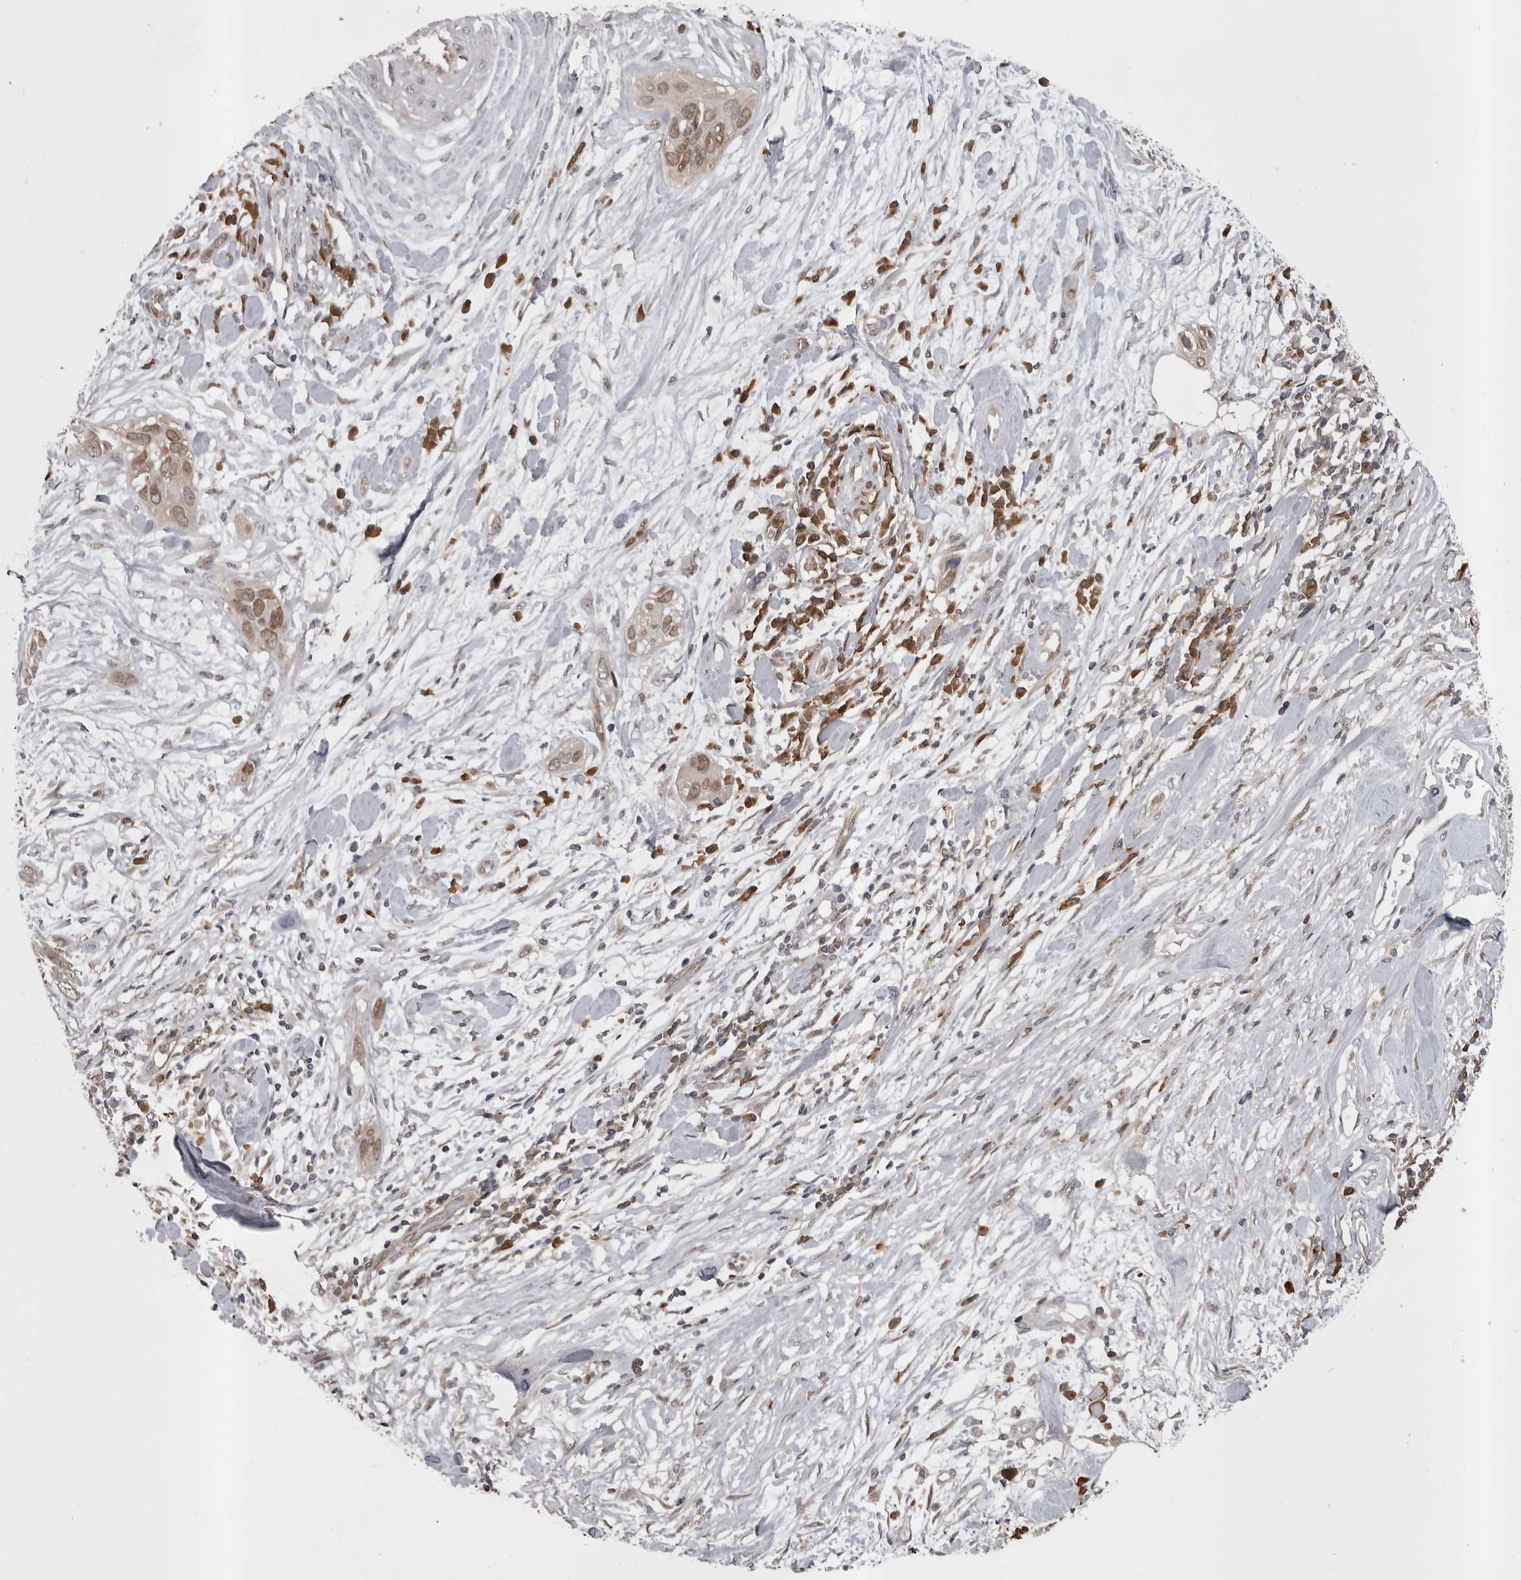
{"staining": {"intensity": "moderate", "quantity": ">75%", "location": "nuclear"}, "tissue": "pancreatic cancer", "cell_type": "Tumor cells", "image_type": "cancer", "snomed": [{"axis": "morphology", "description": "Adenocarcinoma, NOS"}, {"axis": "topography", "description": "Pancreas"}], "caption": "High-power microscopy captured an immunohistochemistry (IHC) photomicrograph of pancreatic cancer, revealing moderate nuclear expression in approximately >75% of tumor cells.", "gene": "SNX16", "patient": {"sex": "female", "age": 60}}